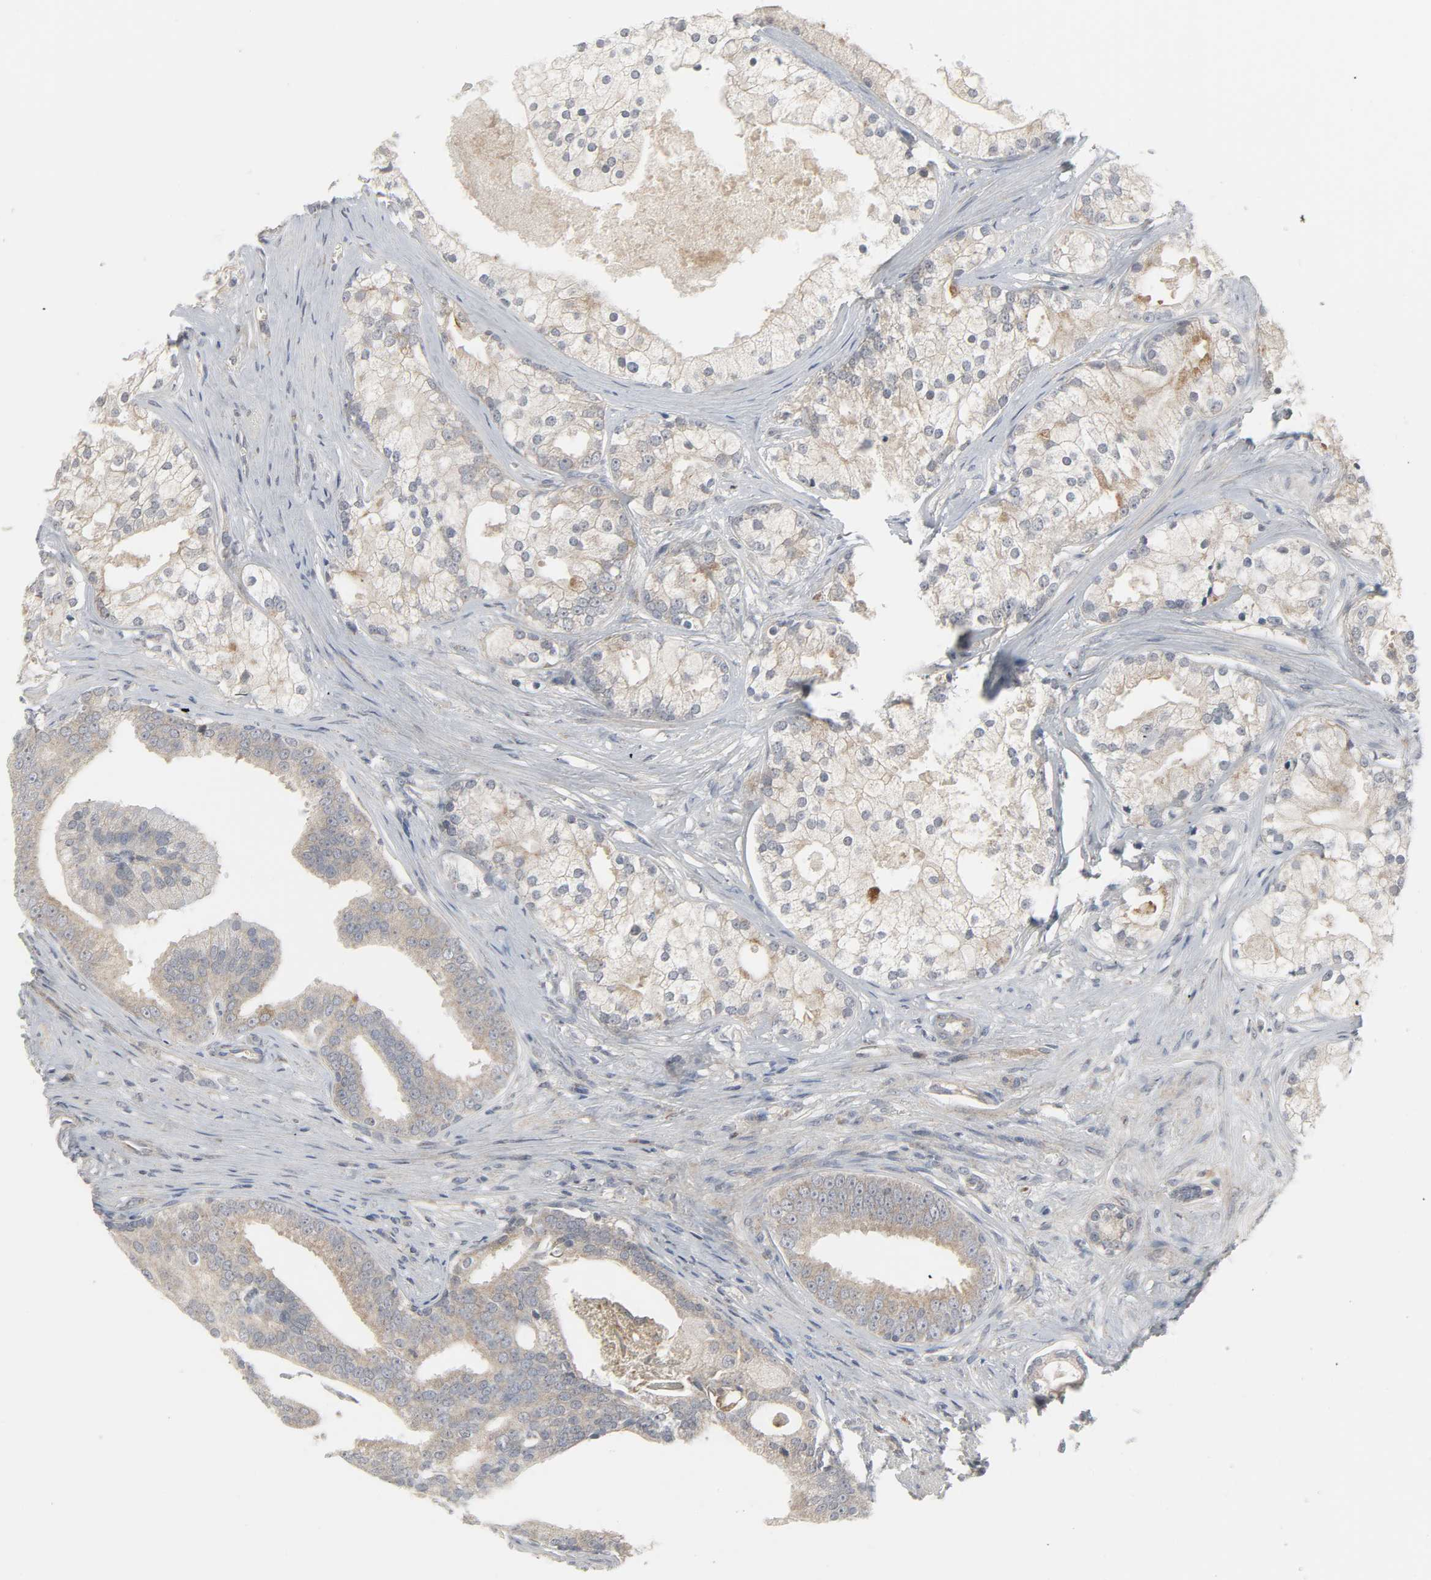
{"staining": {"intensity": "moderate", "quantity": "25%-75%", "location": "cytoplasmic/membranous"}, "tissue": "prostate cancer", "cell_type": "Tumor cells", "image_type": "cancer", "snomed": [{"axis": "morphology", "description": "Adenocarcinoma, Low grade"}, {"axis": "topography", "description": "Prostate"}], "caption": "Prostate cancer (adenocarcinoma (low-grade)) stained for a protein (brown) demonstrates moderate cytoplasmic/membranous positive staining in approximately 25%-75% of tumor cells.", "gene": "CLIP1", "patient": {"sex": "male", "age": 58}}